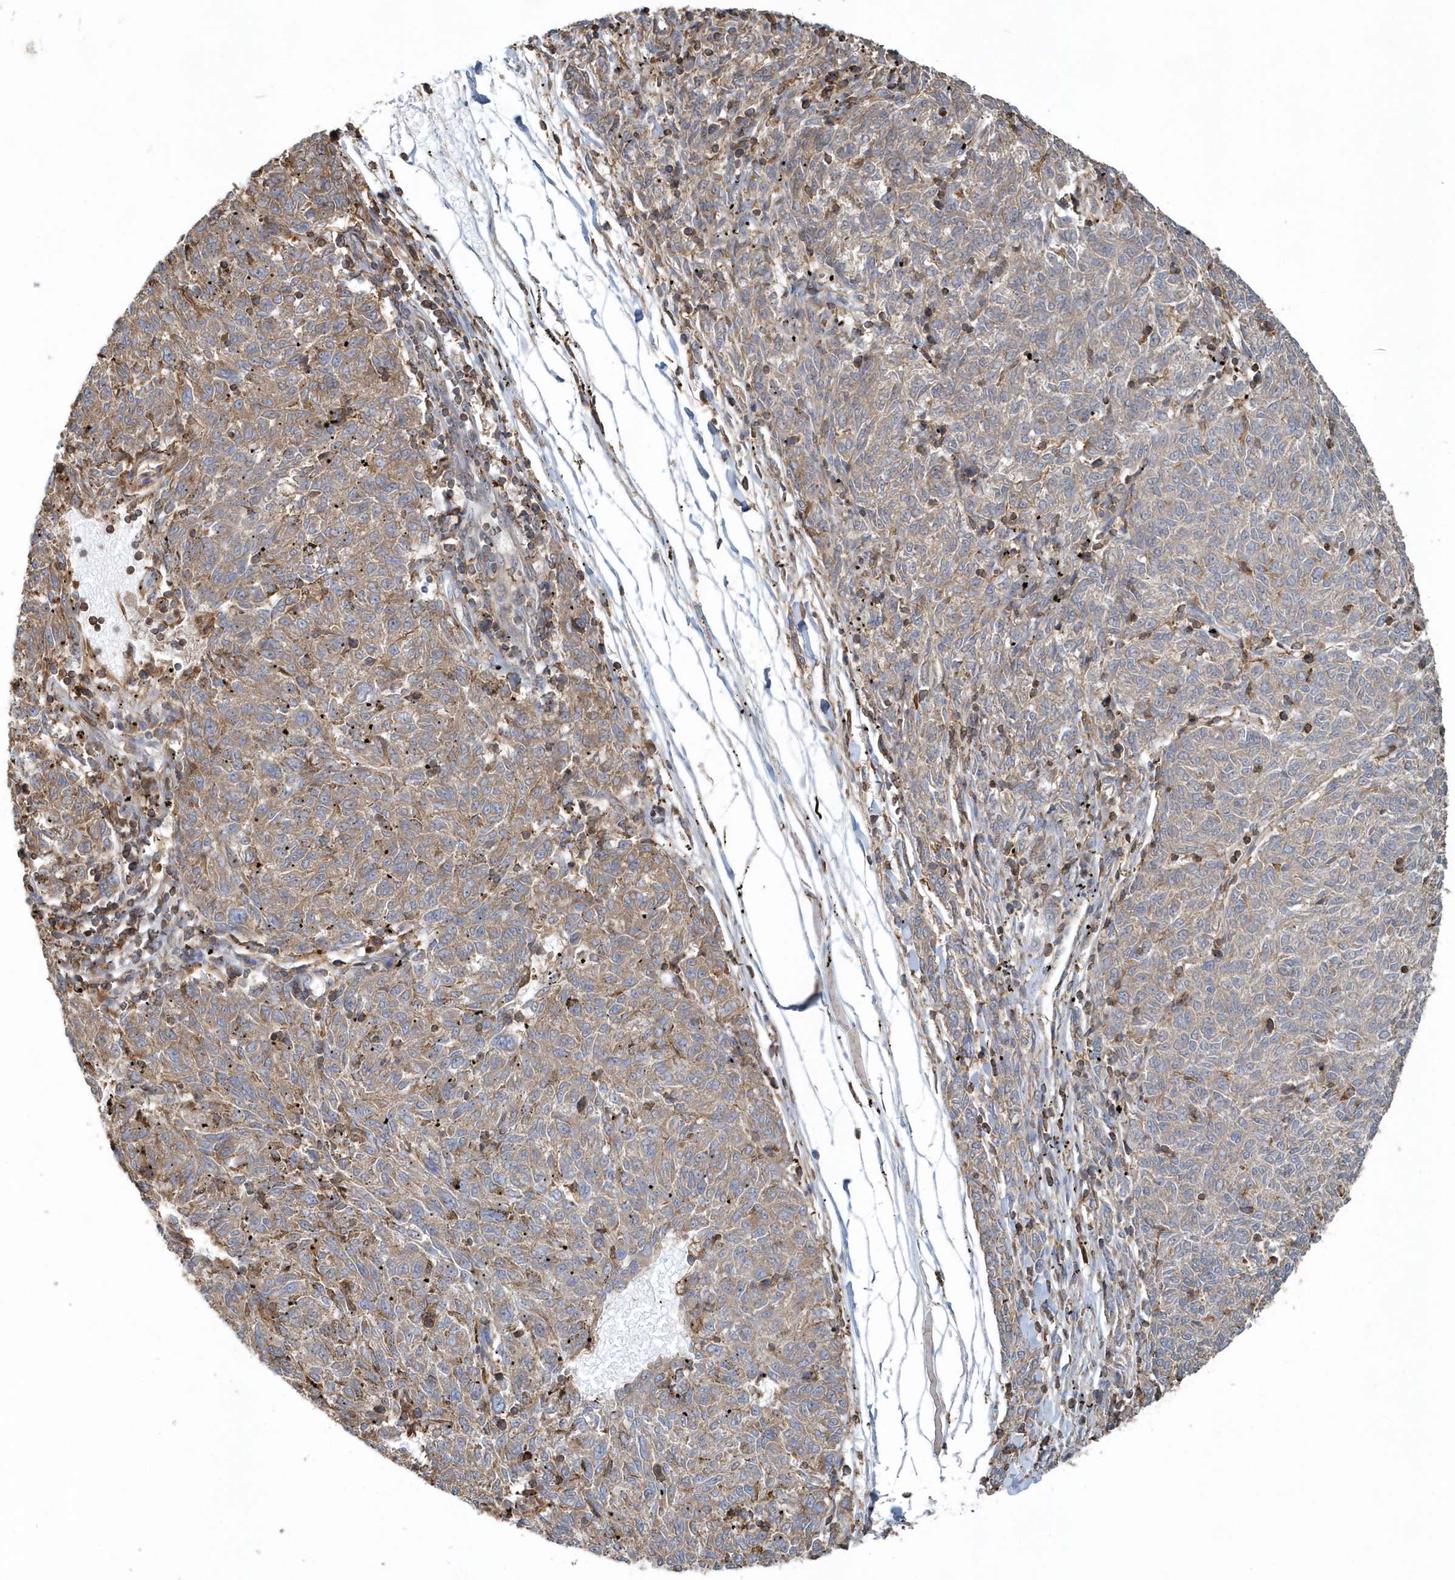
{"staining": {"intensity": "weak", "quantity": ">75%", "location": "cytoplasmic/membranous"}, "tissue": "melanoma", "cell_type": "Tumor cells", "image_type": "cancer", "snomed": [{"axis": "morphology", "description": "Malignant melanoma, NOS"}, {"axis": "topography", "description": "Skin"}], "caption": "Immunohistochemistry (DAB (3,3'-diaminobenzidine)) staining of melanoma shows weak cytoplasmic/membranous protein positivity in approximately >75% of tumor cells.", "gene": "MMUT", "patient": {"sex": "female", "age": 72}}